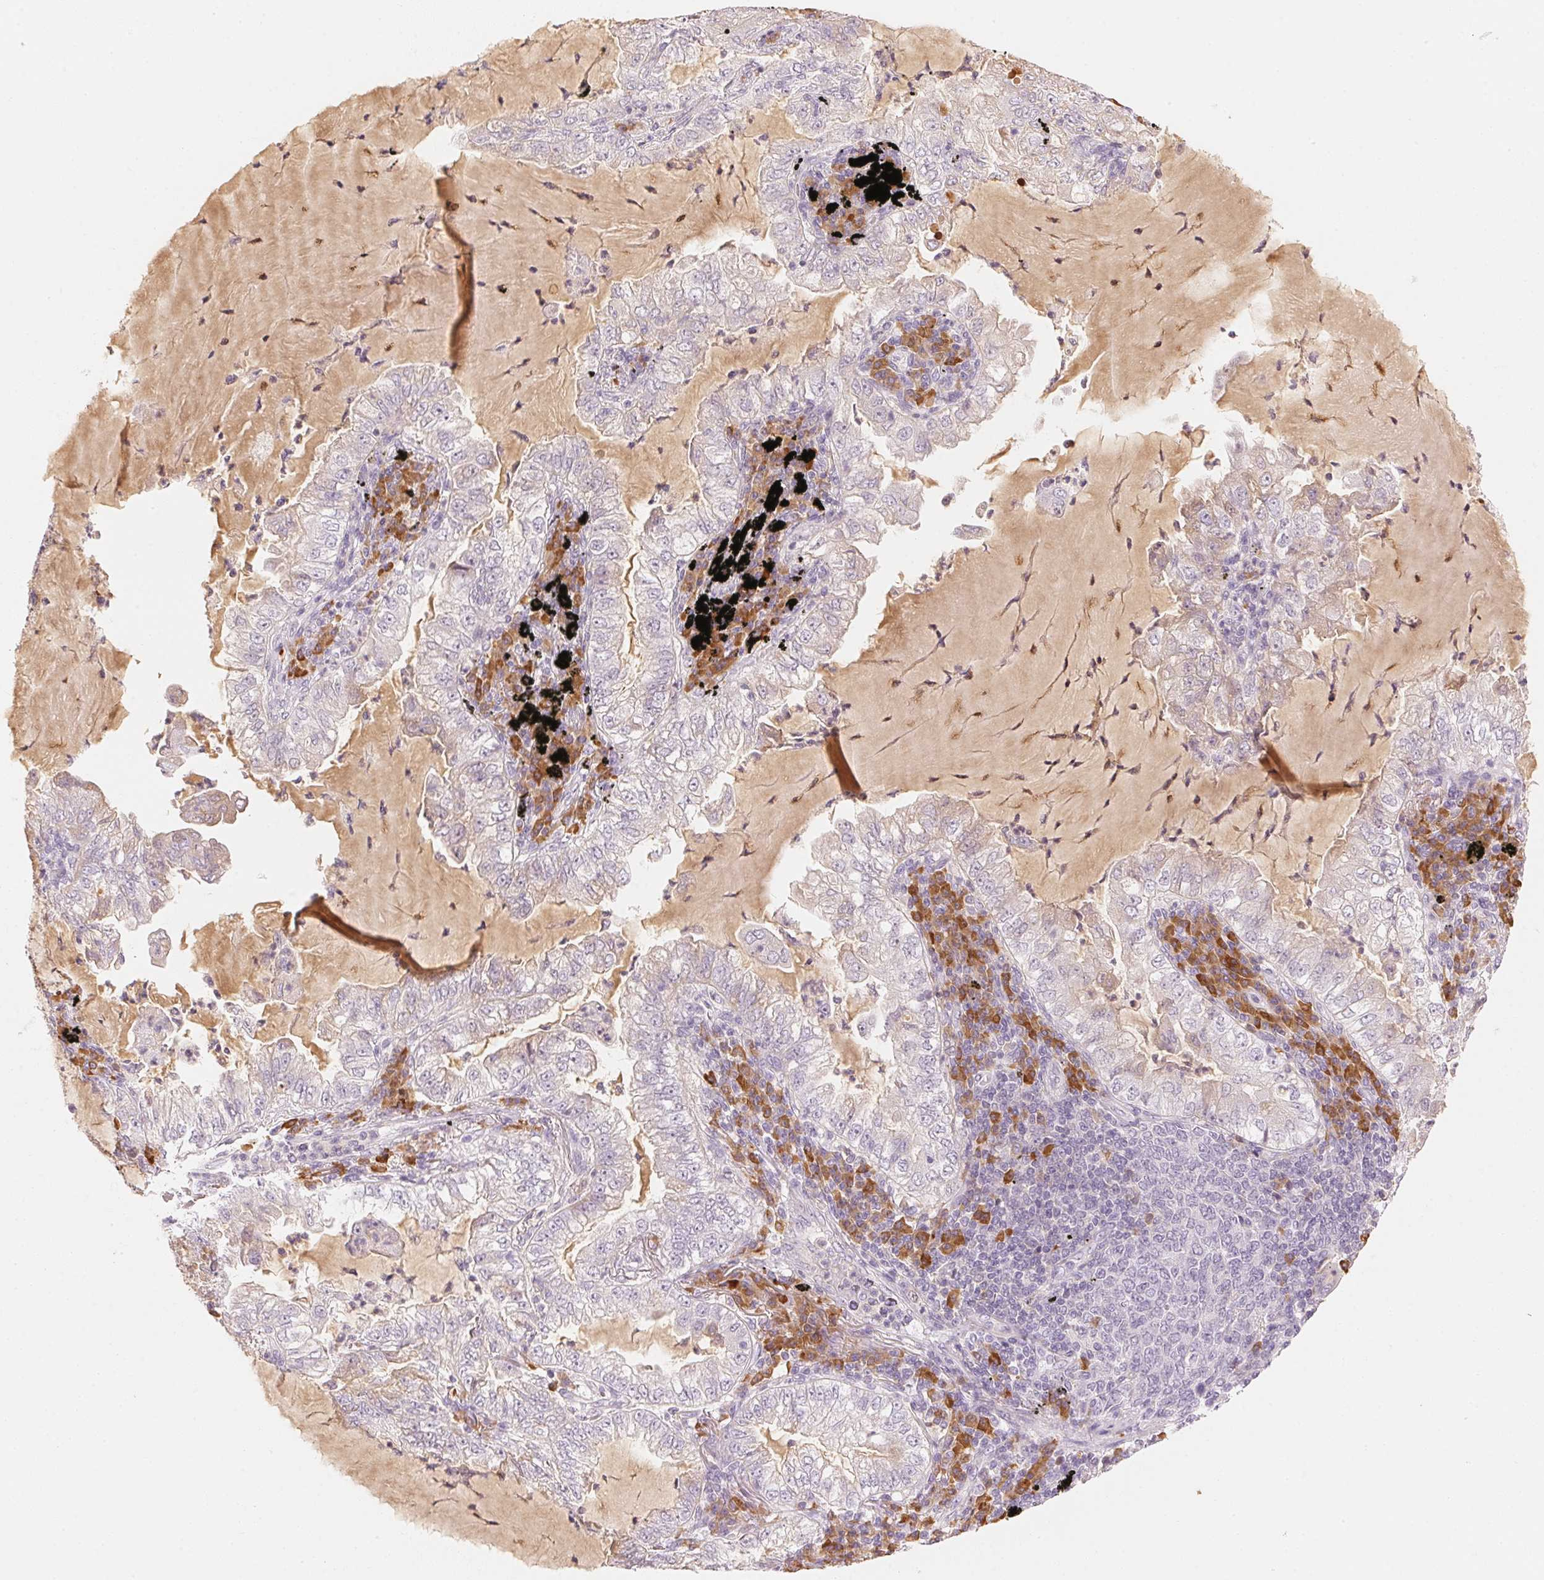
{"staining": {"intensity": "negative", "quantity": "none", "location": "none"}, "tissue": "lung cancer", "cell_type": "Tumor cells", "image_type": "cancer", "snomed": [{"axis": "morphology", "description": "Adenocarcinoma, NOS"}, {"axis": "topography", "description": "Lung"}], "caption": "Human adenocarcinoma (lung) stained for a protein using immunohistochemistry (IHC) exhibits no expression in tumor cells.", "gene": "RMDN2", "patient": {"sex": "female", "age": 73}}